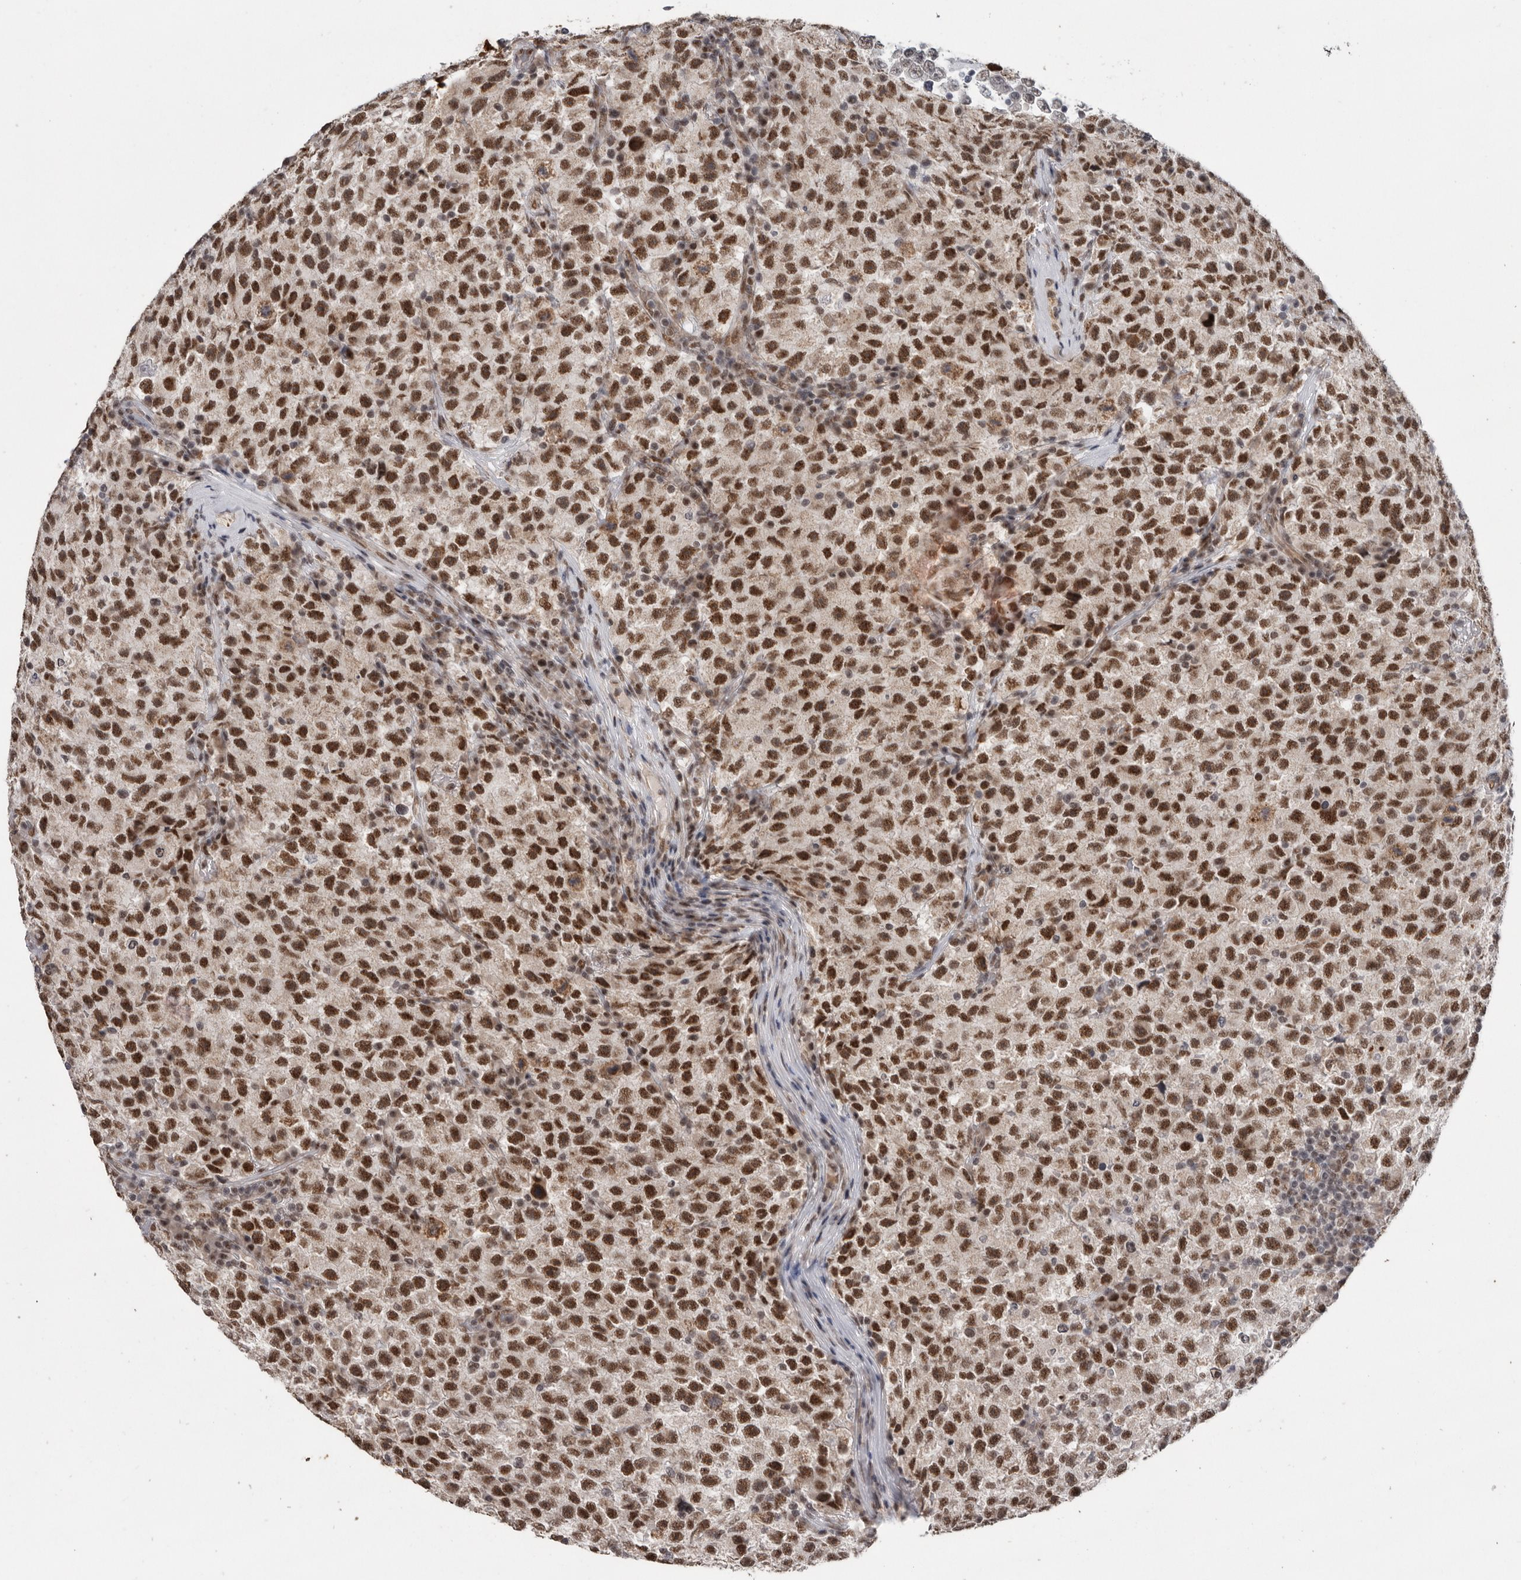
{"staining": {"intensity": "strong", "quantity": ">75%", "location": "nuclear"}, "tissue": "testis cancer", "cell_type": "Tumor cells", "image_type": "cancer", "snomed": [{"axis": "morphology", "description": "Seminoma, NOS"}, {"axis": "topography", "description": "Testis"}], "caption": "This is a photomicrograph of immunohistochemistry staining of testis cancer, which shows strong positivity in the nuclear of tumor cells.", "gene": "PPP1R10", "patient": {"sex": "male", "age": 22}}